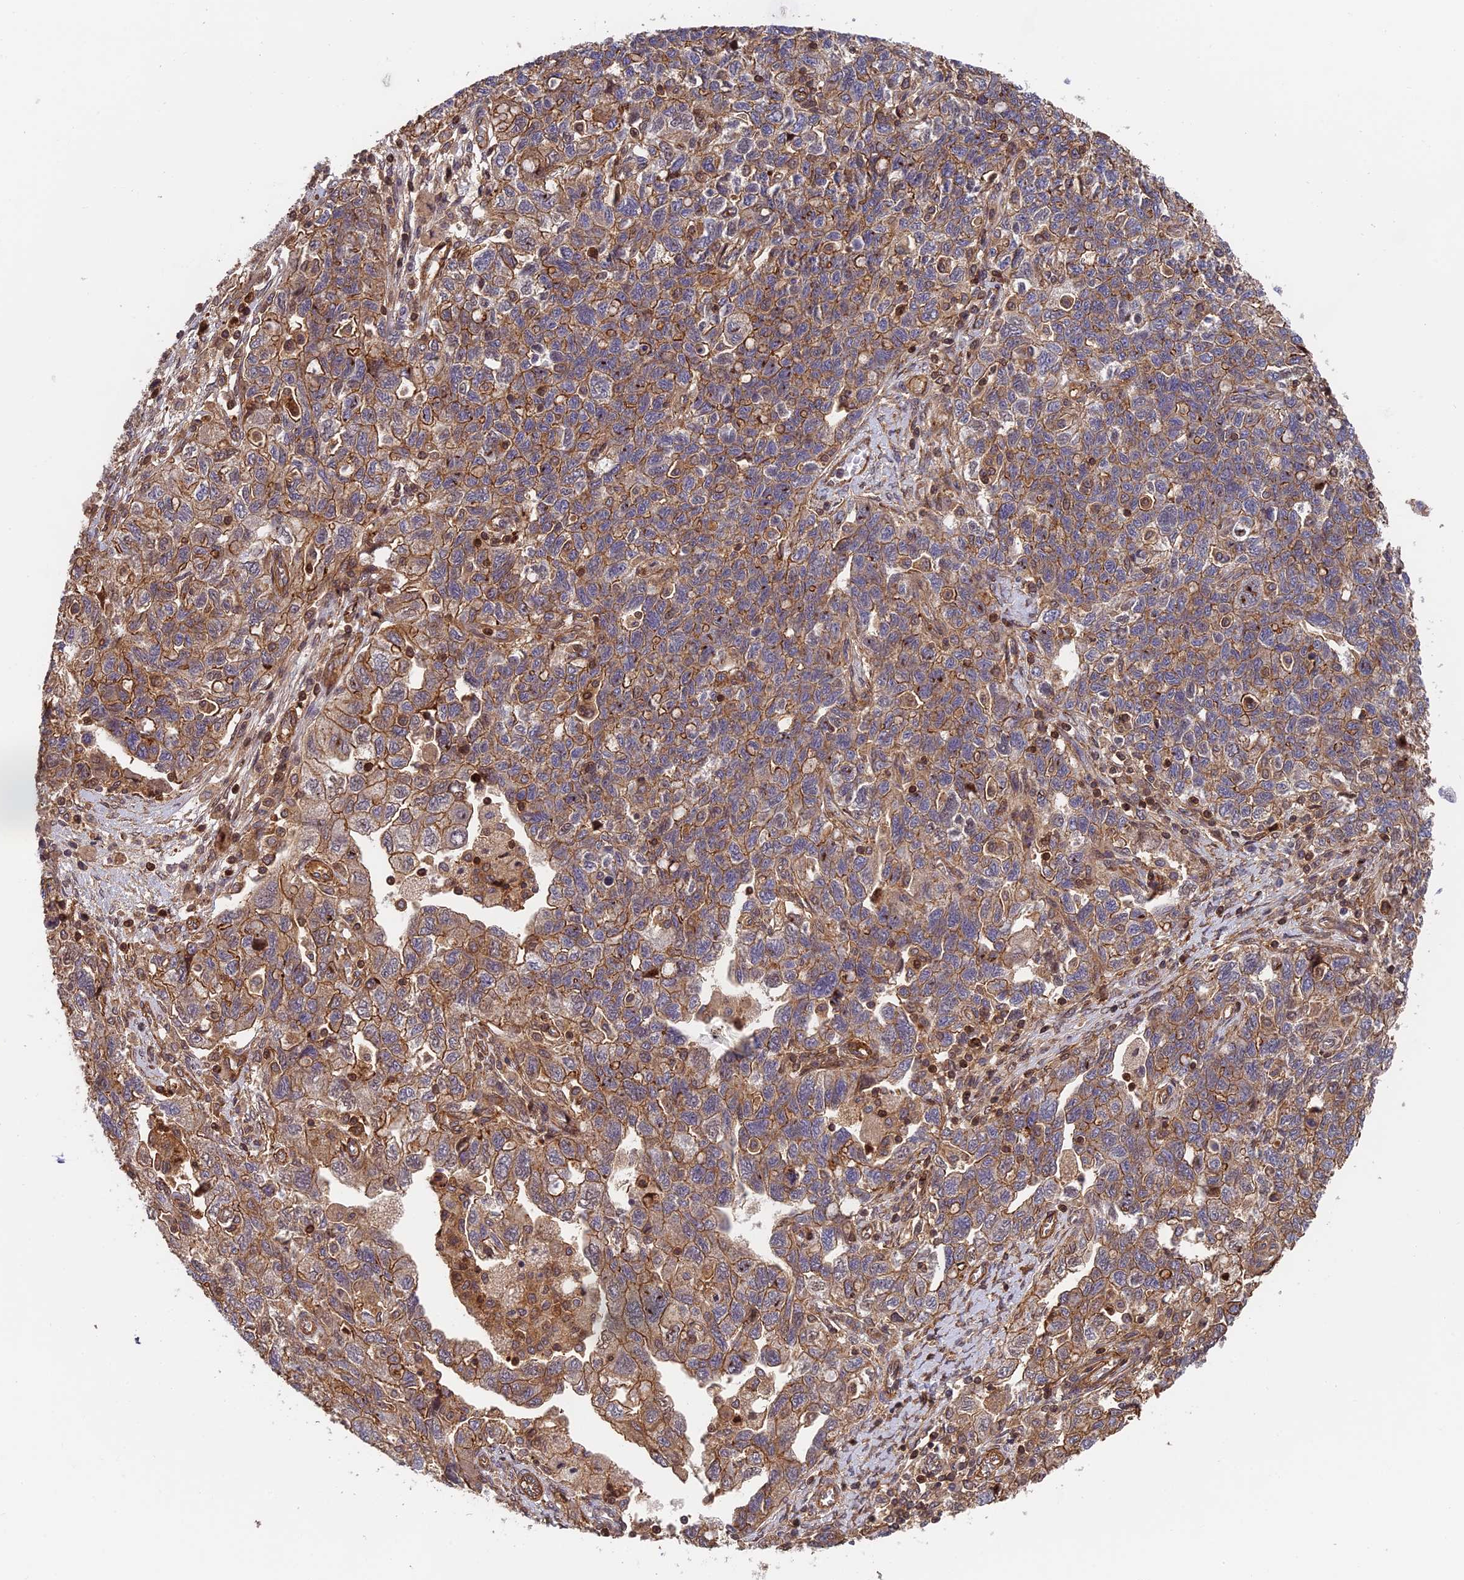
{"staining": {"intensity": "moderate", "quantity": ">75%", "location": "cytoplasmic/membranous"}, "tissue": "ovarian cancer", "cell_type": "Tumor cells", "image_type": "cancer", "snomed": [{"axis": "morphology", "description": "Carcinoma, NOS"}, {"axis": "morphology", "description": "Cystadenocarcinoma, serous, NOS"}, {"axis": "topography", "description": "Ovary"}], "caption": "DAB immunohistochemical staining of ovarian carcinoma demonstrates moderate cytoplasmic/membranous protein expression in approximately >75% of tumor cells. (Stains: DAB in brown, nuclei in blue, Microscopy: brightfield microscopy at high magnification).", "gene": "OSBPL1A", "patient": {"sex": "female", "age": 69}}